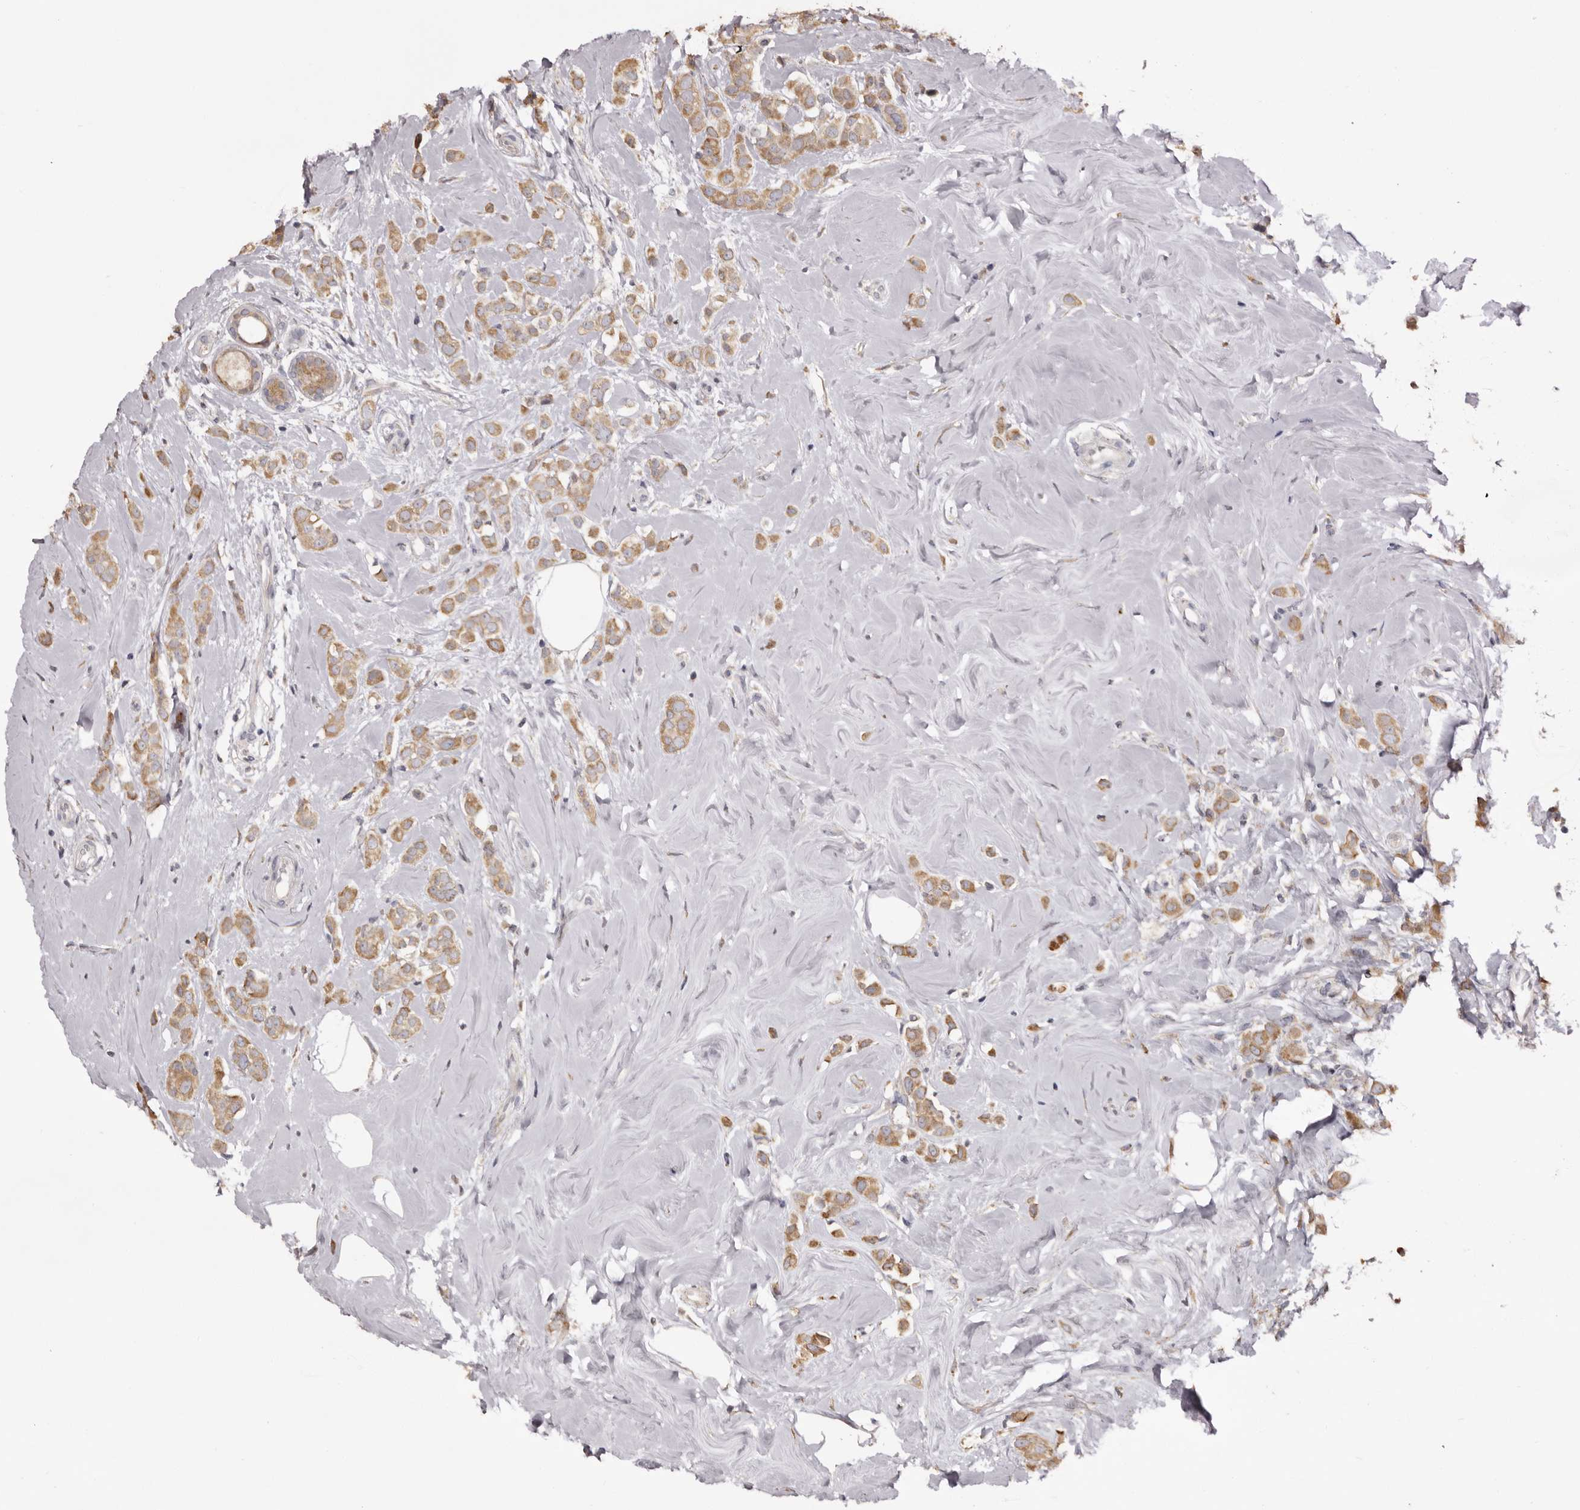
{"staining": {"intensity": "moderate", "quantity": ">75%", "location": "cytoplasmic/membranous"}, "tissue": "breast cancer", "cell_type": "Tumor cells", "image_type": "cancer", "snomed": [{"axis": "morphology", "description": "Lobular carcinoma"}, {"axis": "topography", "description": "Breast"}], "caption": "IHC histopathology image of neoplastic tissue: breast cancer (lobular carcinoma) stained using immunohistochemistry (IHC) reveals medium levels of moderate protein expression localized specifically in the cytoplasmic/membranous of tumor cells, appearing as a cytoplasmic/membranous brown color.", "gene": "PIGX", "patient": {"sex": "female", "age": 47}}